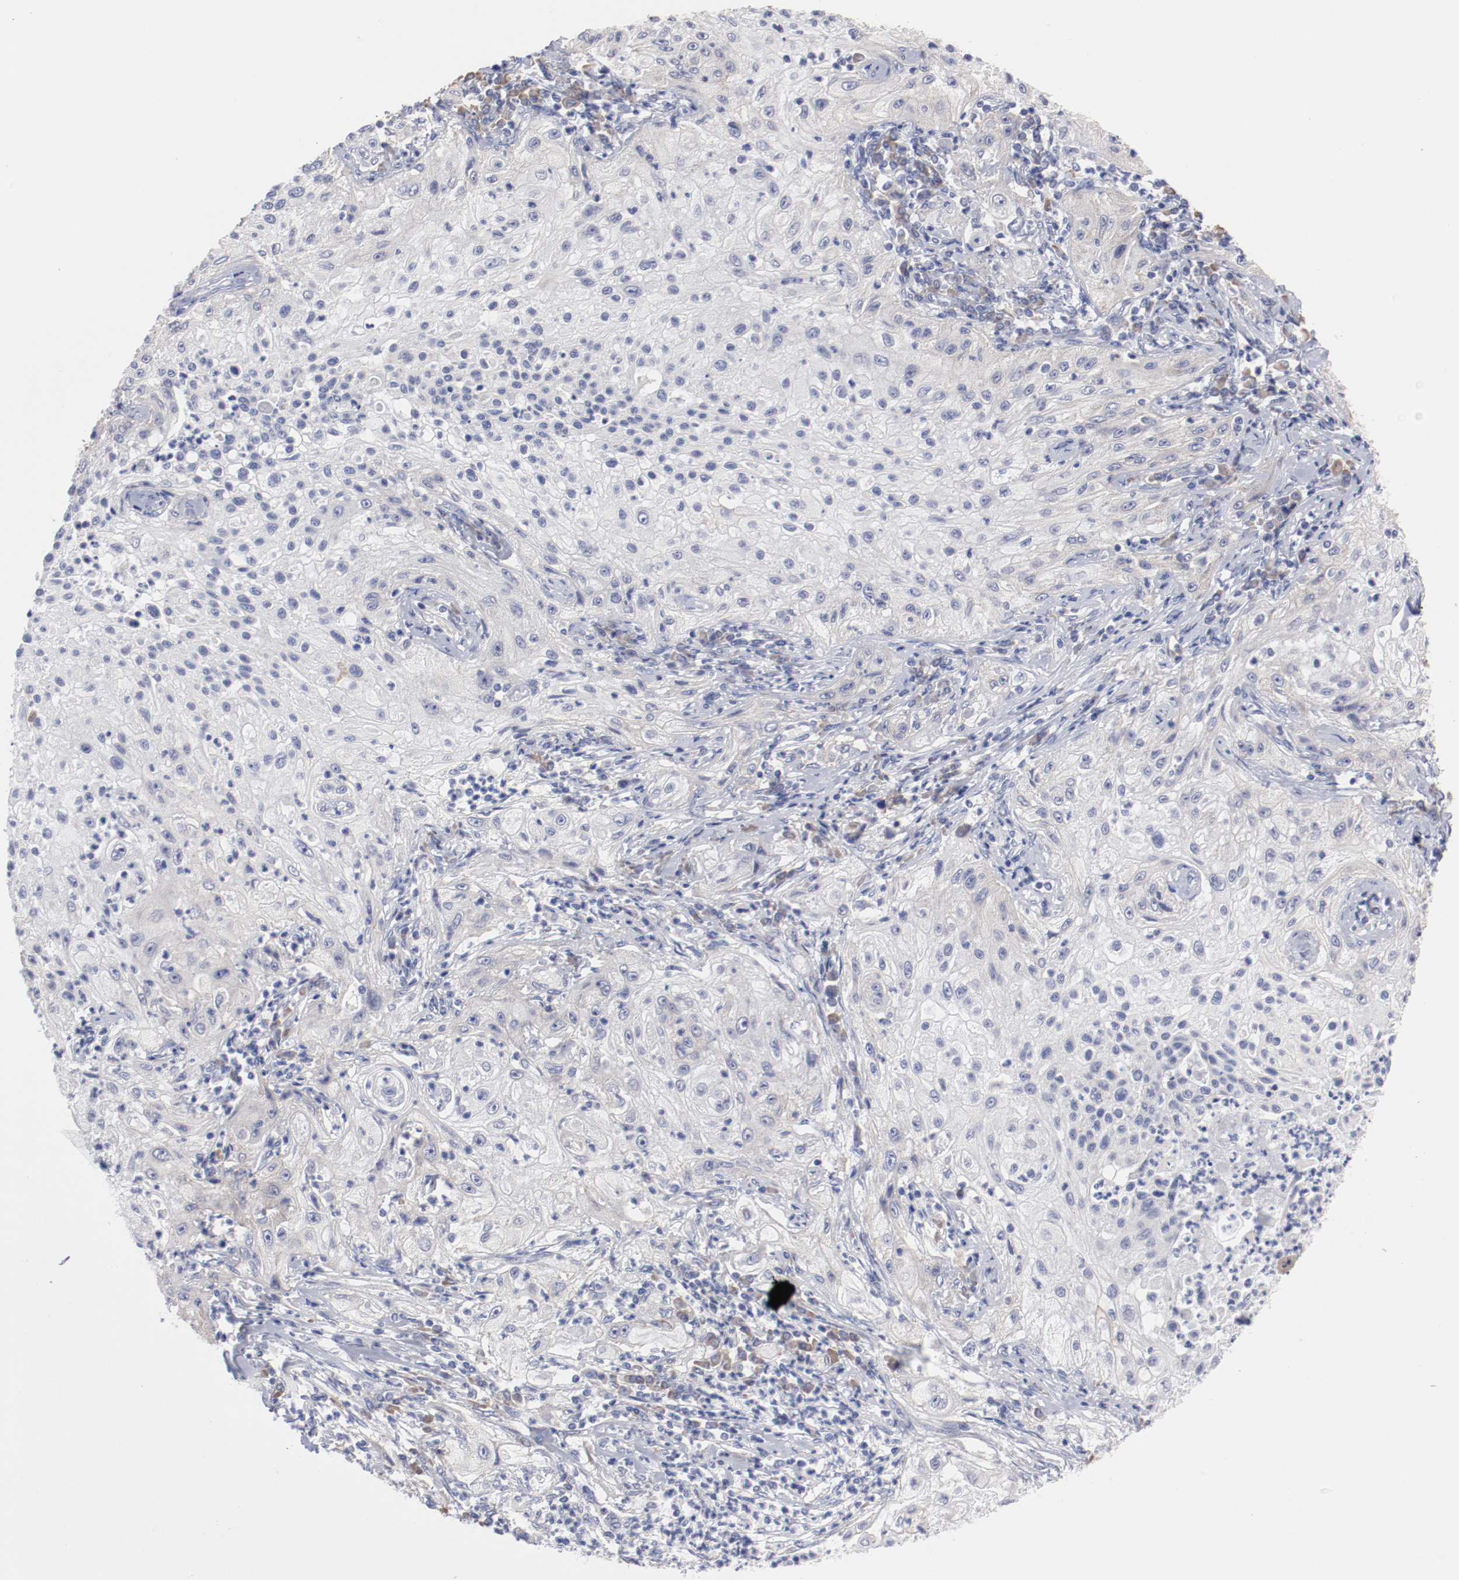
{"staining": {"intensity": "weak", "quantity": "<25%", "location": "cytoplasmic/membranous"}, "tissue": "lung cancer", "cell_type": "Tumor cells", "image_type": "cancer", "snomed": [{"axis": "morphology", "description": "Inflammation, NOS"}, {"axis": "morphology", "description": "Squamous cell carcinoma, NOS"}, {"axis": "topography", "description": "Lymph node"}, {"axis": "topography", "description": "Soft tissue"}, {"axis": "topography", "description": "Lung"}], "caption": "Tumor cells show no significant protein staining in lung cancer (squamous cell carcinoma). (Brightfield microscopy of DAB (3,3'-diaminobenzidine) immunohistochemistry (IHC) at high magnification).", "gene": "CPE", "patient": {"sex": "male", "age": 66}}